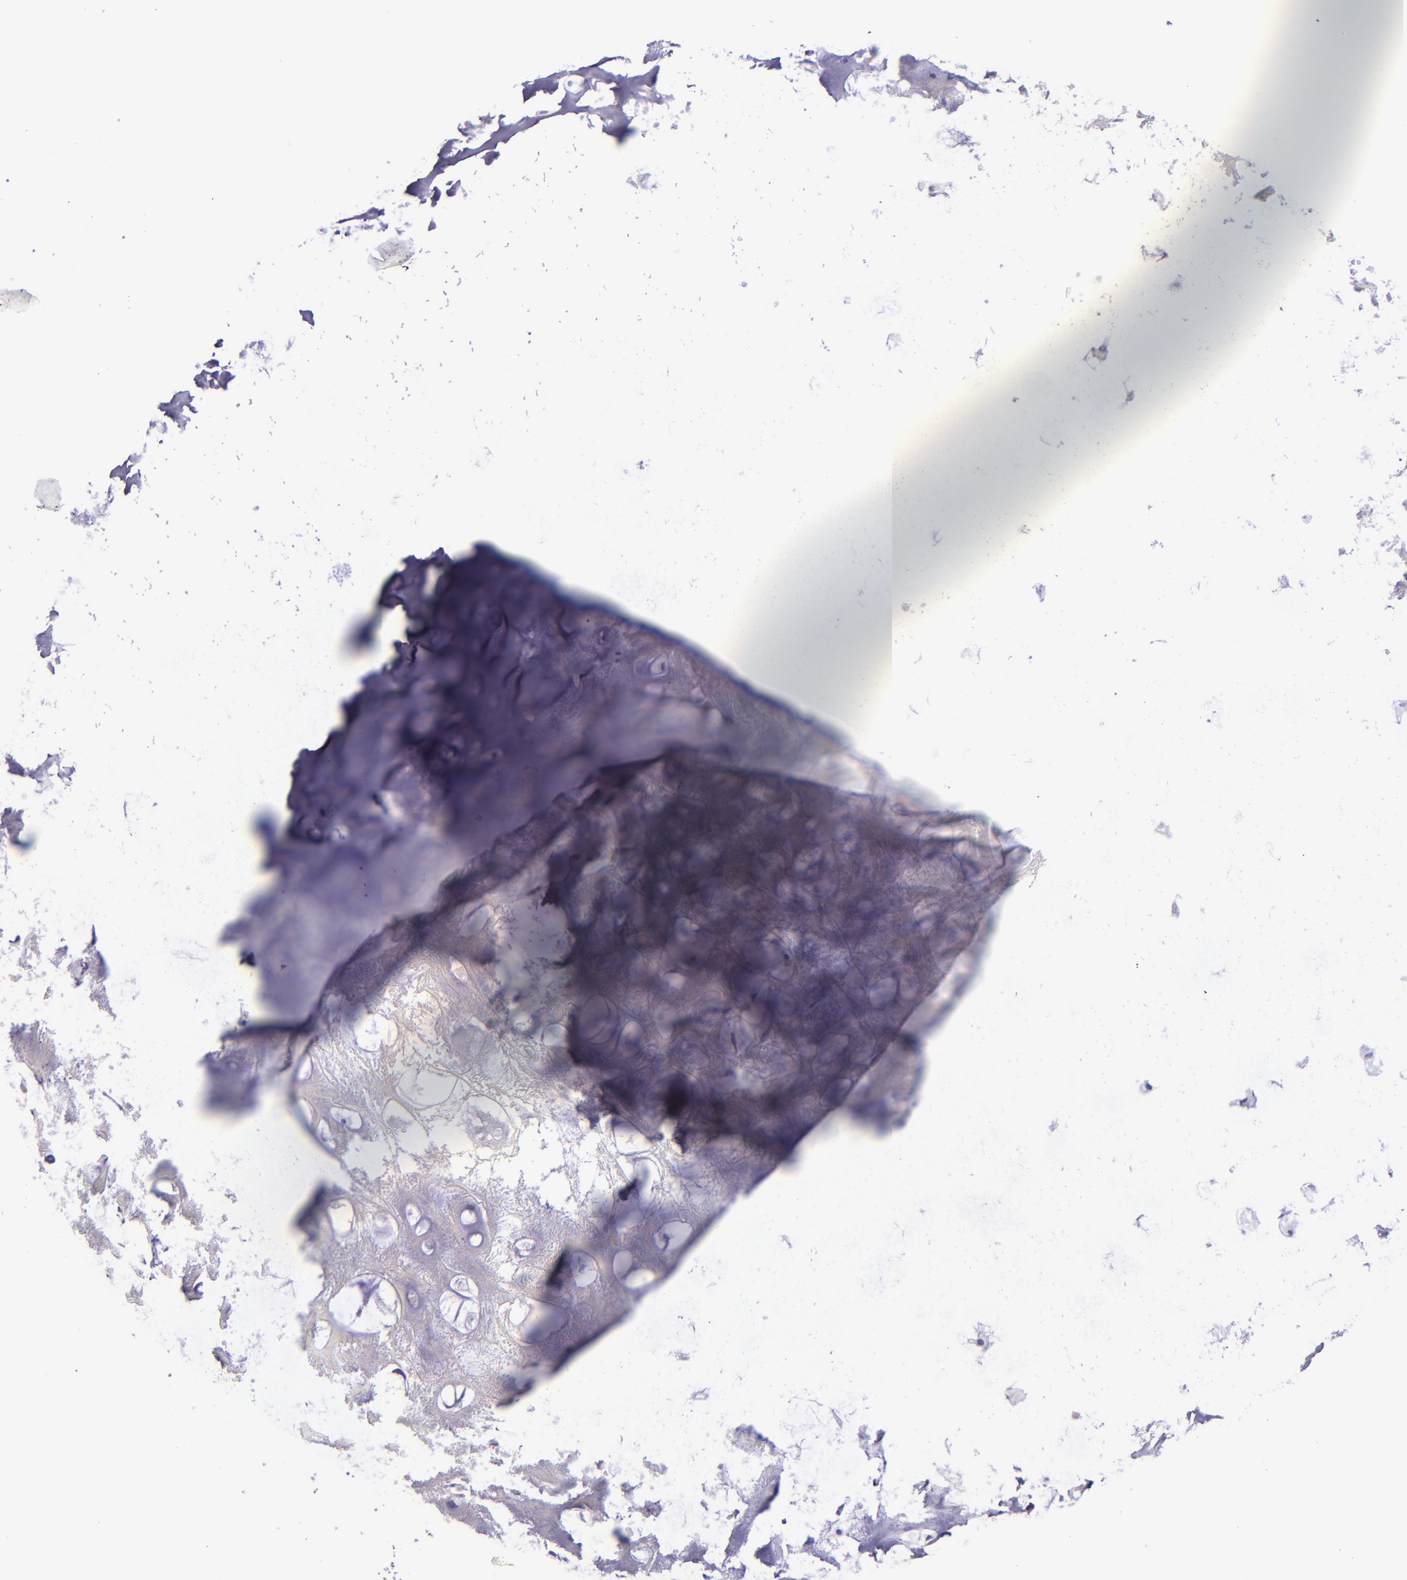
{"staining": {"intensity": "negative", "quantity": "none", "location": "none"}, "tissue": "nasopharynx", "cell_type": "Respiratory epithelial cells", "image_type": "normal", "snomed": [{"axis": "morphology", "description": "Normal tissue, NOS"}, {"axis": "topography", "description": "Nasopharynx"}], "caption": "Immunohistochemistry photomicrograph of unremarkable human nasopharynx stained for a protein (brown), which displays no staining in respiratory epithelial cells.", "gene": "CD163", "patient": {"sex": "male", "age": 56}}